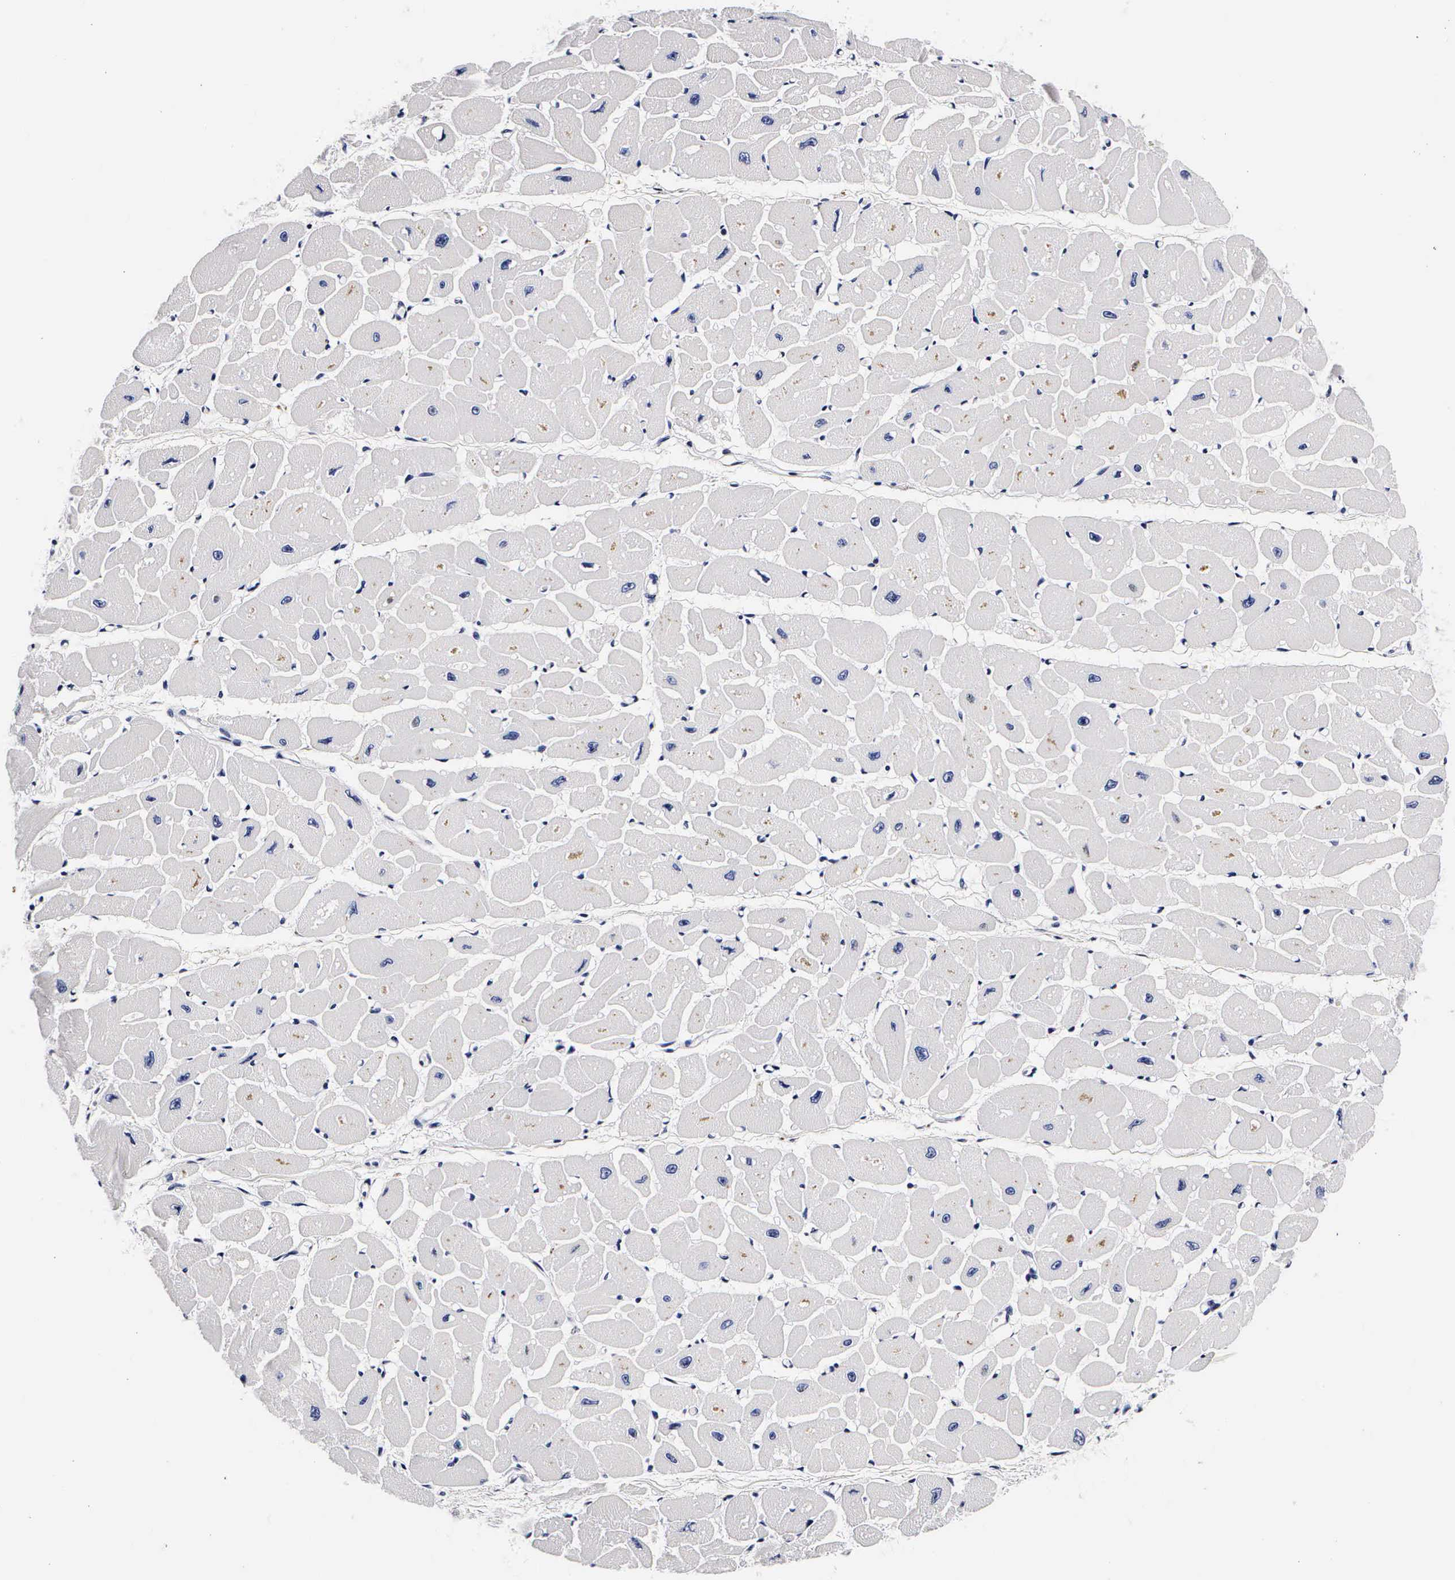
{"staining": {"intensity": "negative", "quantity": "none", "location": "none"}, "tissue": "heart muscle", "cell_type": "Cardiomyocytes", "image_type": "normal", "snomed": [{"axis": "morphology", "description": "Normal tissue, NOS"}, {"axis": "topography", "description": "Heart"}], "caption": "Immunohistochemistry (IHC) photomicrograph of benign human heart muscle stained for a protein (brown), which displays no expression in cardiomyocytes.", "gene": "RNASE6", "patient": {"sex": "female", "age": 54}}